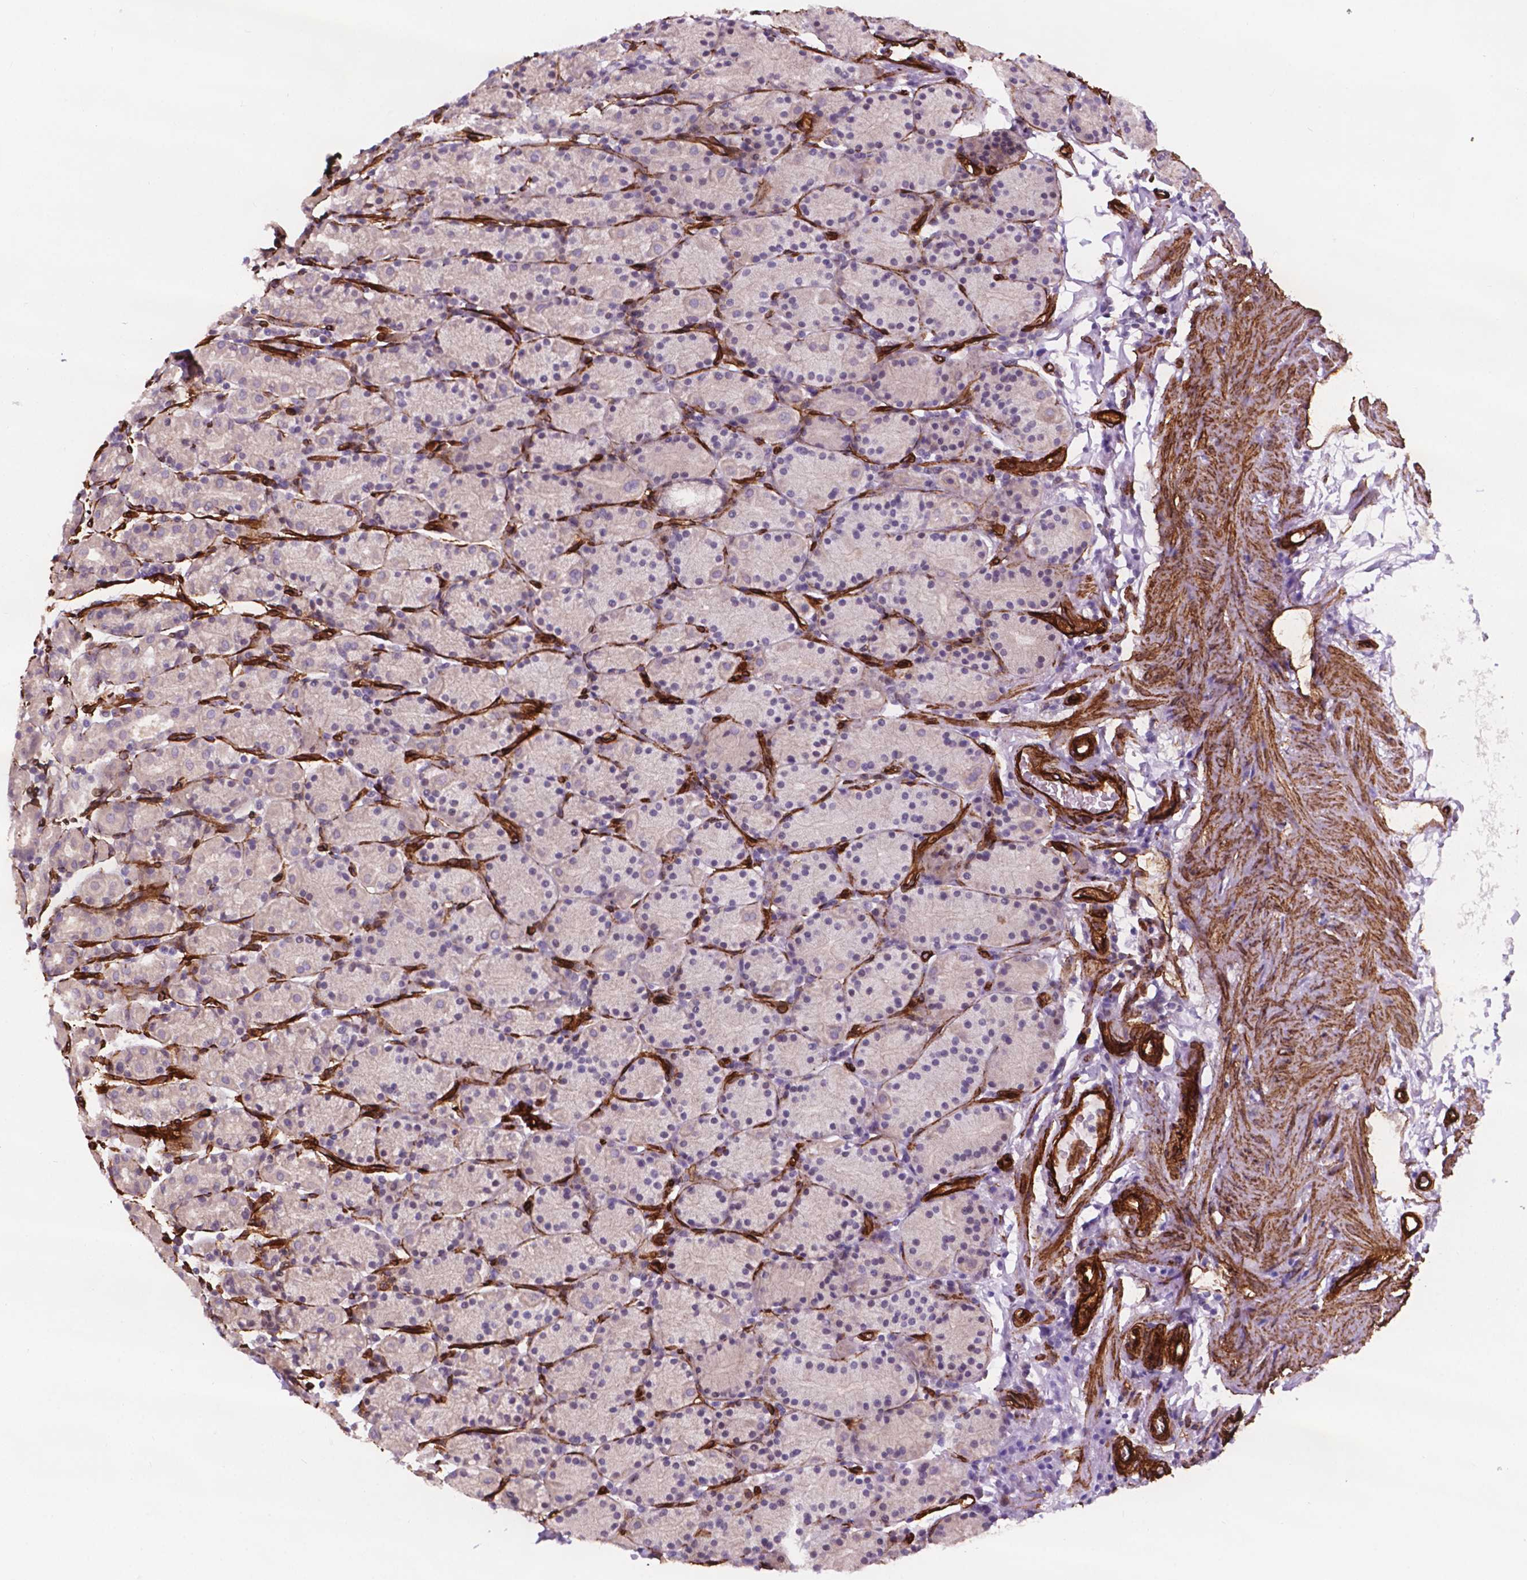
{"staining": {"intensity": "negative", "quantity": "none", "location": "none"}, "tissue": "stomach", "cell_type": "Glandular cells", "image_type": "normal", "snomed": [{"axis": "morphology", "description": "Normal tissue, NOS"}, {"axis": "topography", "description": "Stomach, upper"}, {"axis": "topography", "description": "Stomach"}], "caption": "Stomach stained for a protein using immunohistochemistry shows no positivity glandular cells.", "gene": "EGFL8", "patient": {"sex": "male", "age": 62}}